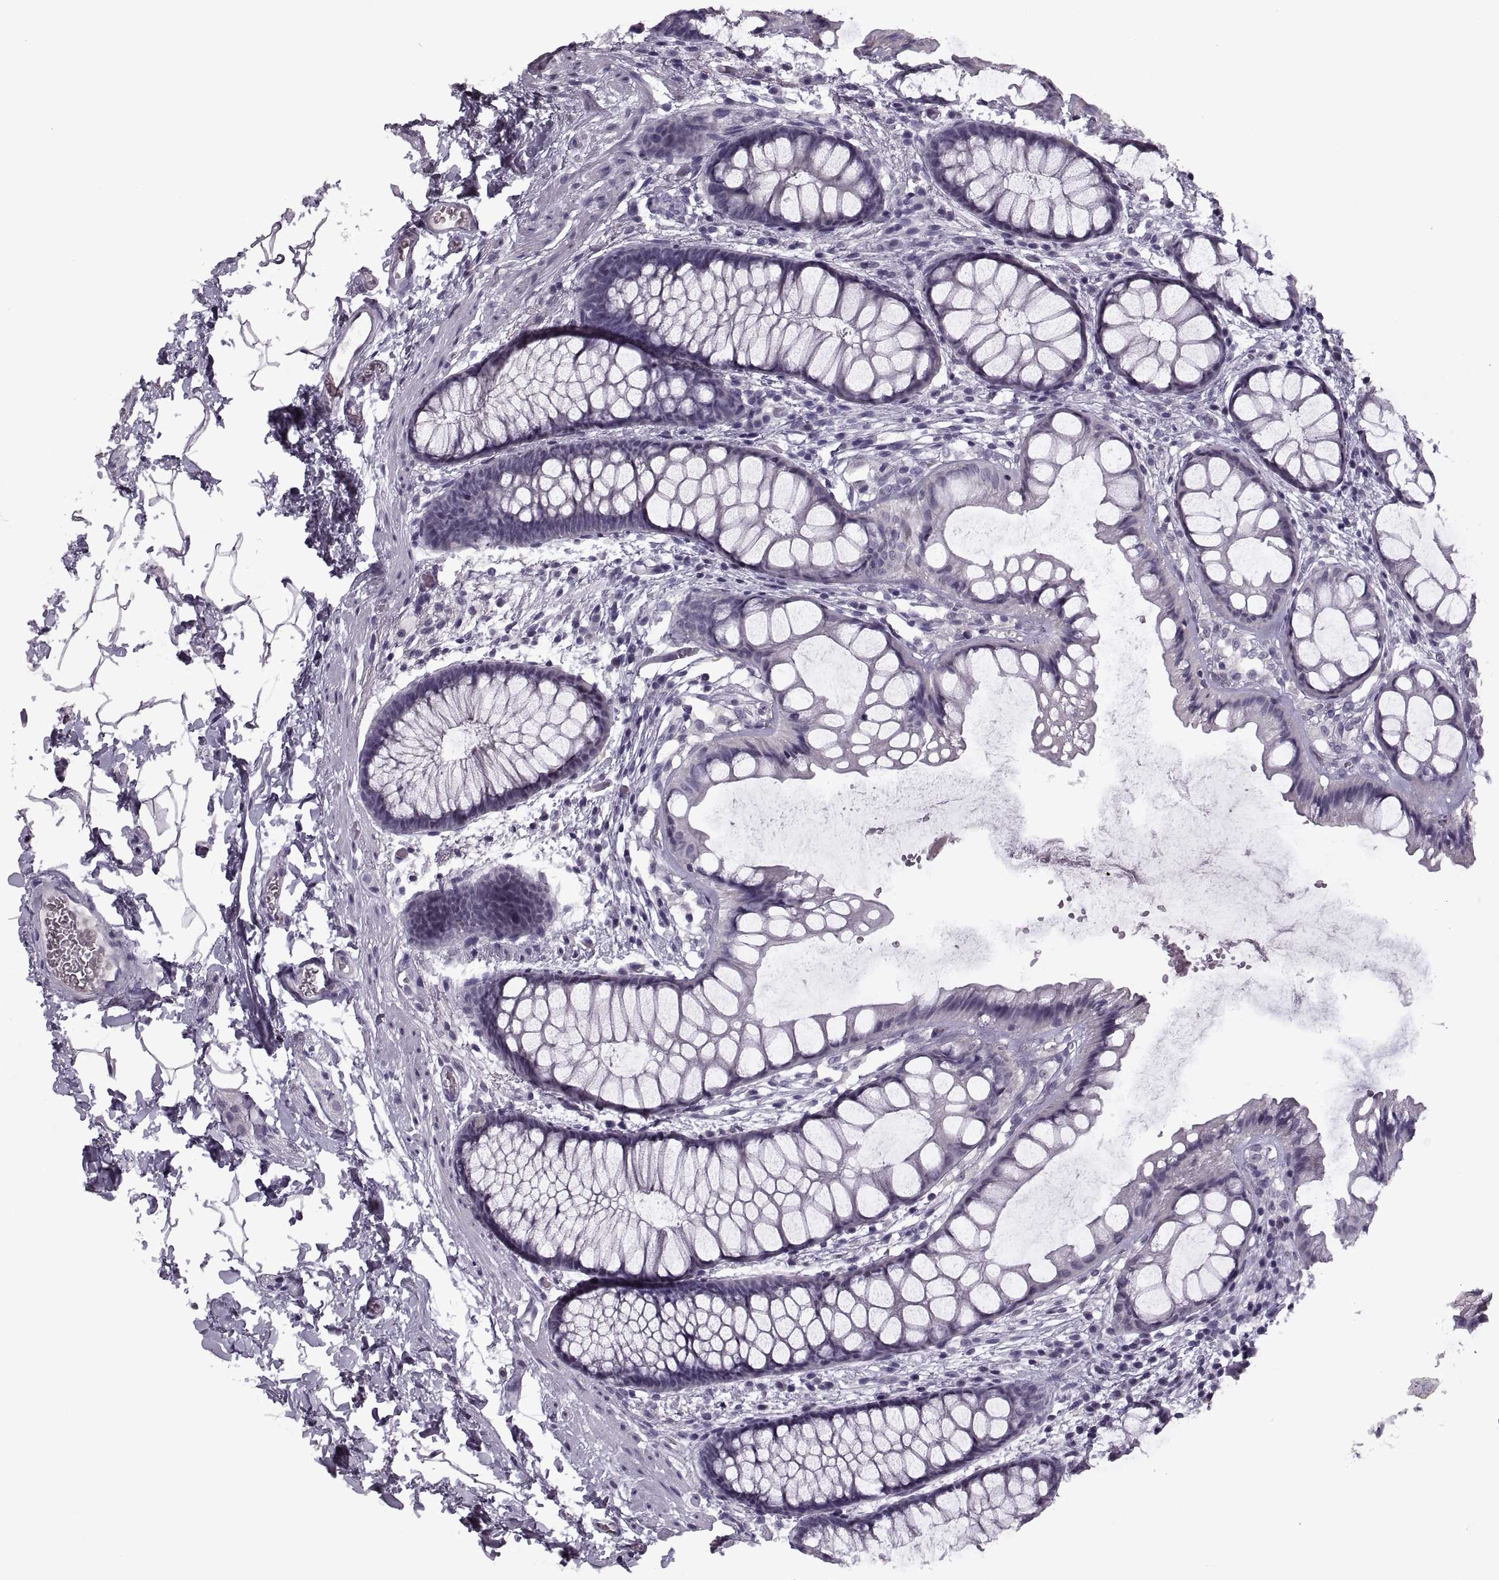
{"staining": {"intensity": "negative", "quantity": "none", "location": "none"}, "tissue": "rectum", "cell_type": "Glandular cells", "image_type": "normal", "snomed": [{"axis": "morphology", "description": "Normal tissue, NOS"}, {"axis": "topography", "description": "Rectum"}], "caption": "Glandular cells are negative for brown protein staining in normal rectum. (DAB IHC visualized using brightfield microscopy, high magnification).", "gene": "PAGE2B", "patient": {"sex": "female", "age": 62}}